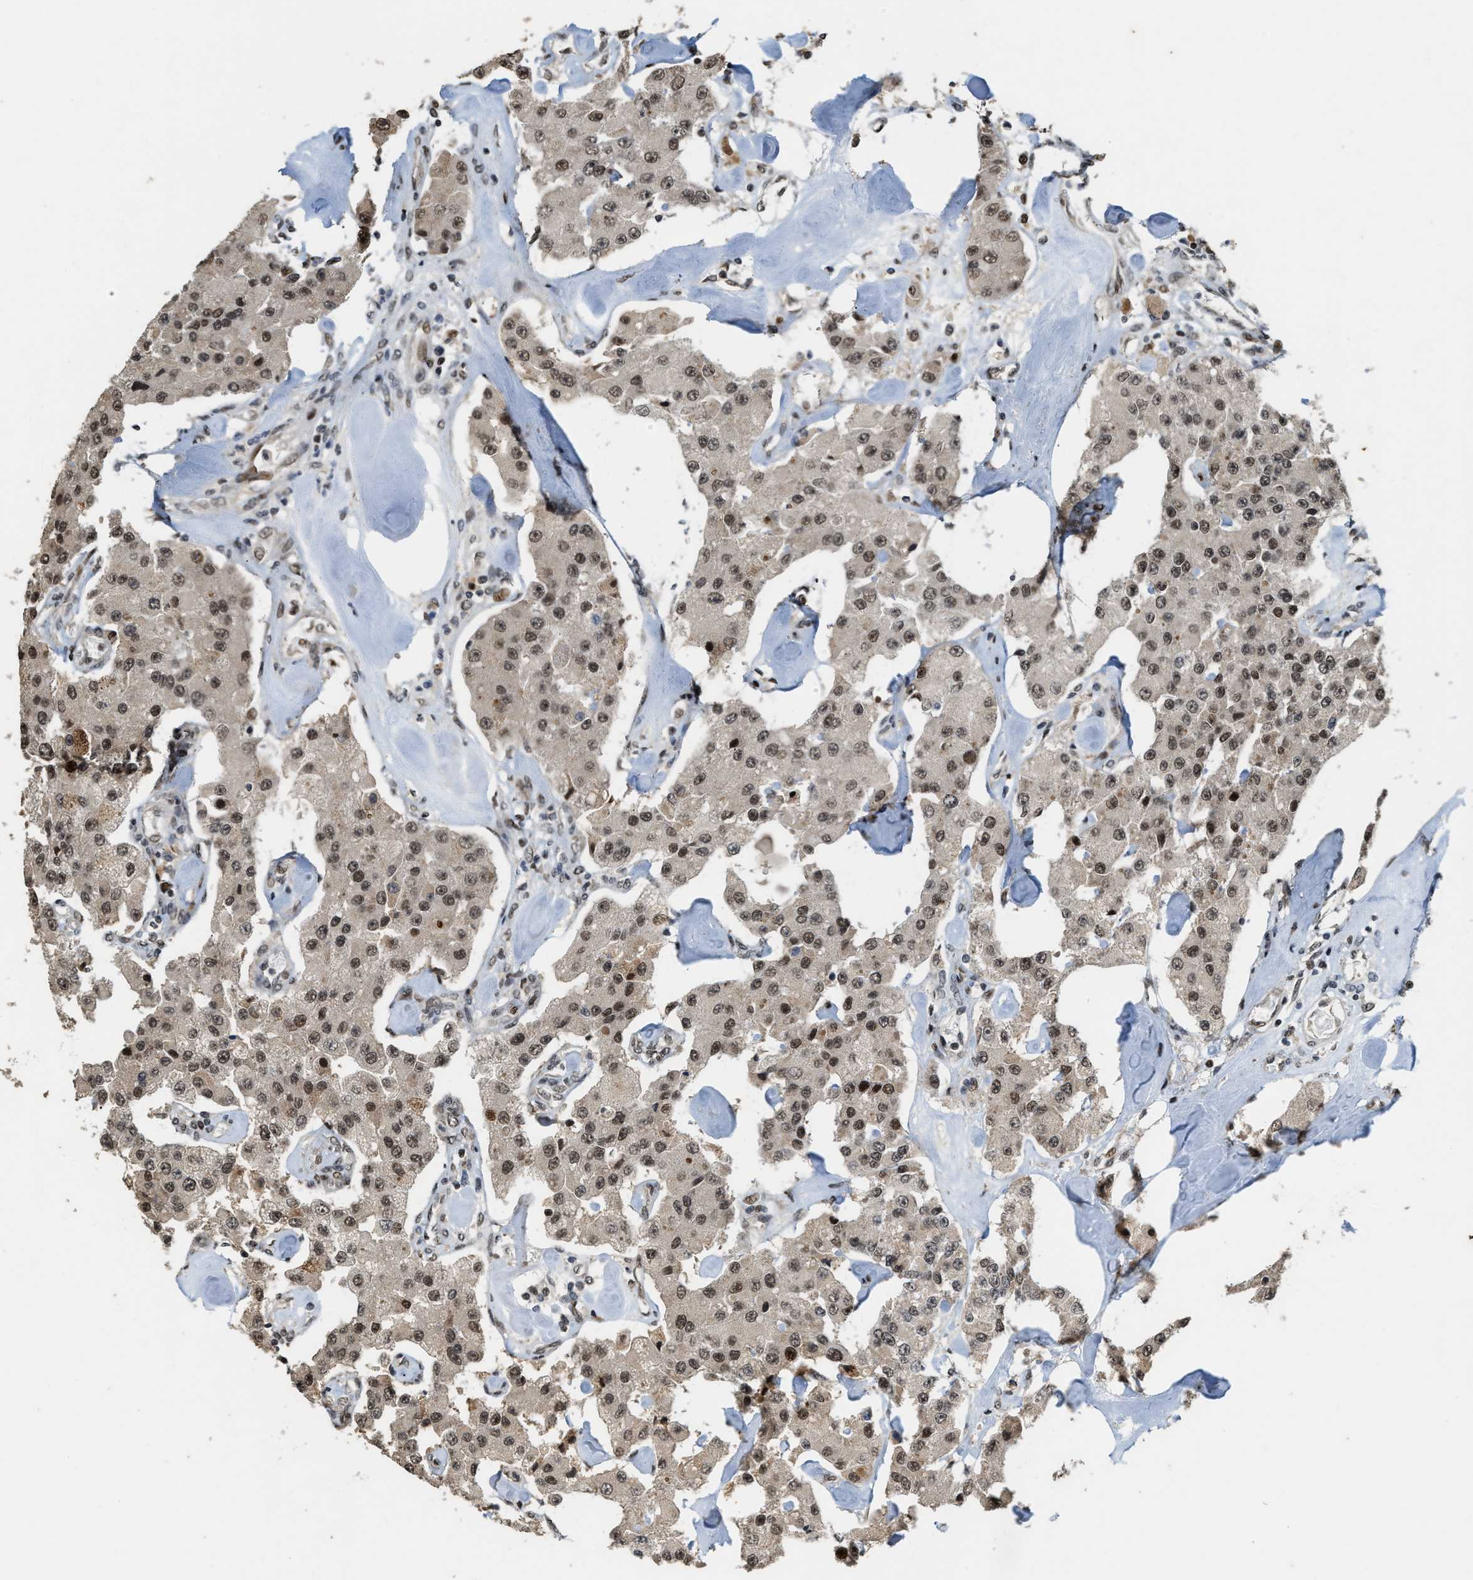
{"staining": {"intensity": "moderate", "quantity": ">75%", "location": "nuclear"}, "tissue": "carcinoid", "cell_type": "Tumor cells", "image_type": "cancer", "snomed": [{"axis": "morphology", "description": "Carcinoid, malignant, NOS"}, {"axis": "topography", "description": "Pancreas"}], "caption": "Moderate nuclear protein positivity is identified in about >75% of tumor cells in carcinoid. The staining is performed using DAB (3,3'-diaminobenzidine) brown chromogen to label protein expression. The nuclei are counter-stained blue using hematoxylin.", "gene": "SERTAD2", "patient": {"sex": "male", "age": 41}}